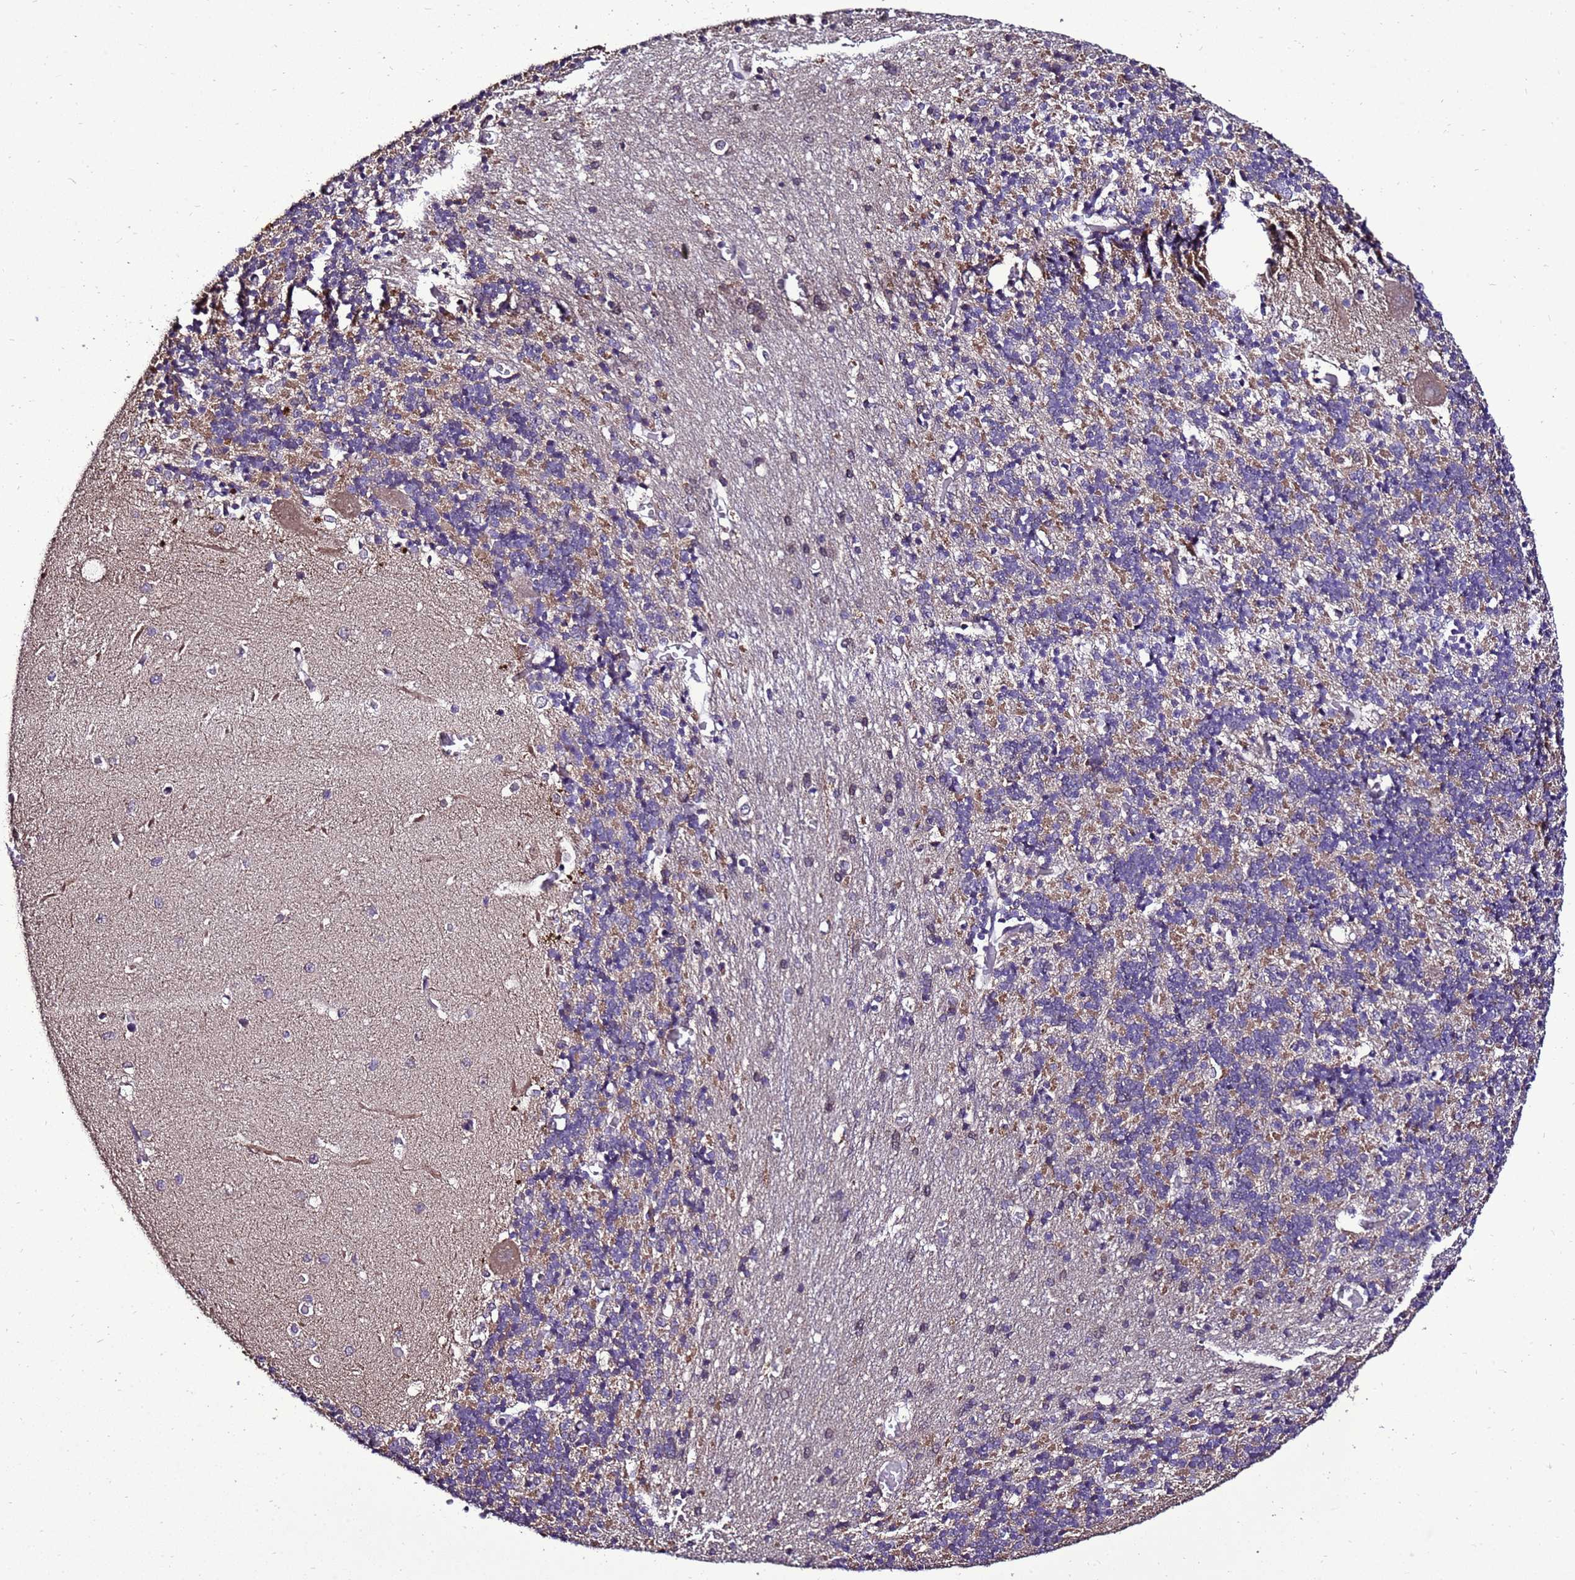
{"staining": {"intensity": "moderate", "quantity": "25%-75%", "location": "cytoplasmic/membranous"}, "tissue": "cerebellum", "cell_type": "Cells in granular layer", "image_type": "normal", "snomed": [{"axis": "morphology", "description": "Normal tissue, NOS"}, {"axis": "topography", "description": "Cerebellum"}], "caption": "A brown stain highlights moderate cytoplasmic/membranous expression of a protein in cells in granular layer of benign human cerebellum.", "gene": "ZNF329", "patient": {"sex": "male", "age": 37}}